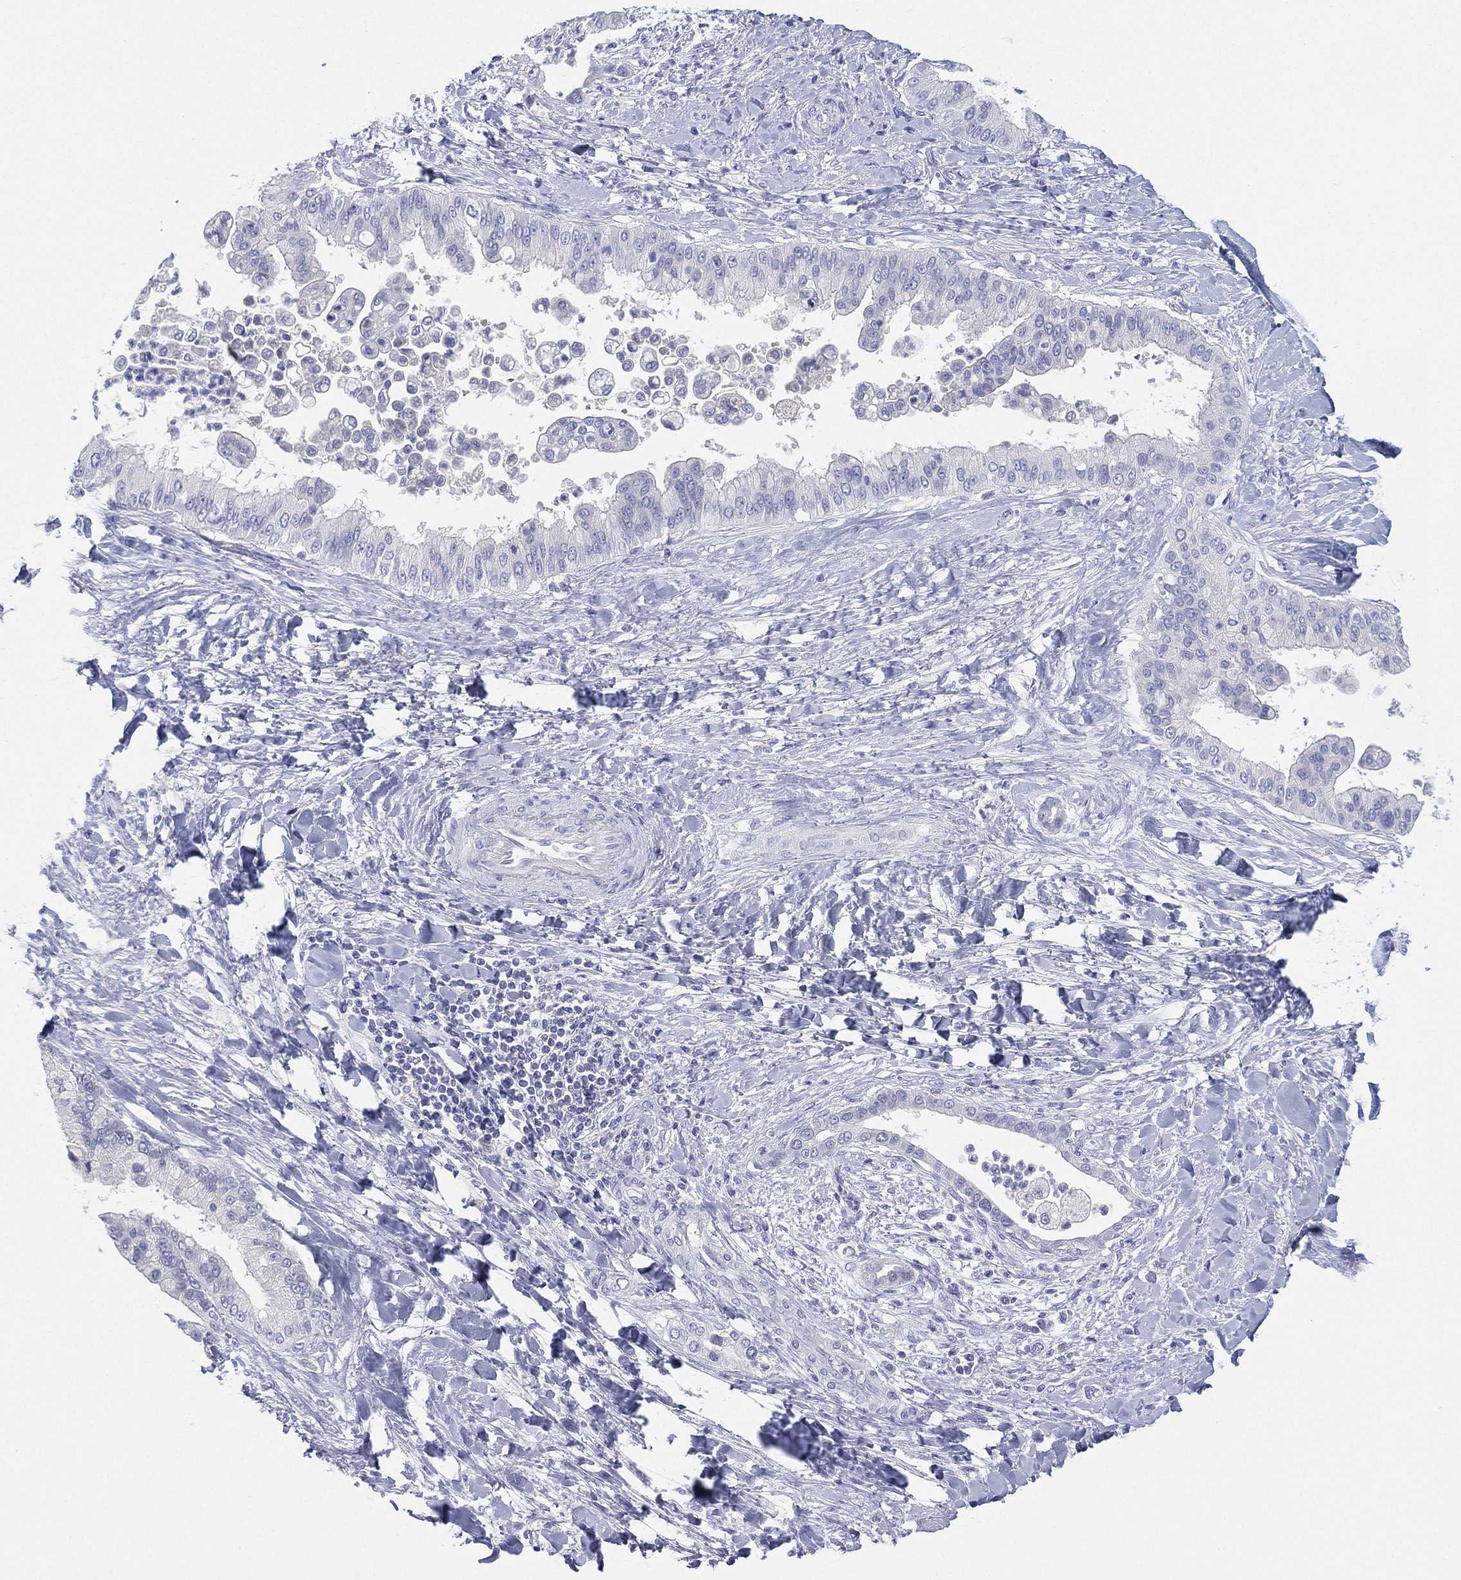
{"staining": {"intensity": "negative", "quantity": "none", "location": "none"}, "tissue": "liver cancer", "cell_type": "Tumor cells", "image_type": "cancer", "snomed": [{"axis": "morphology", "description": "Cholangiocarcinoma"}, {"axis": "topography", "description": "Liver"}], "caption": "Histopathology image shows no protein positivity in tumor cells of cholangiocarcinoma (liver) tissue.", "gene": "CYP2D6", "patient": {"sex": "female", "age": 54}}